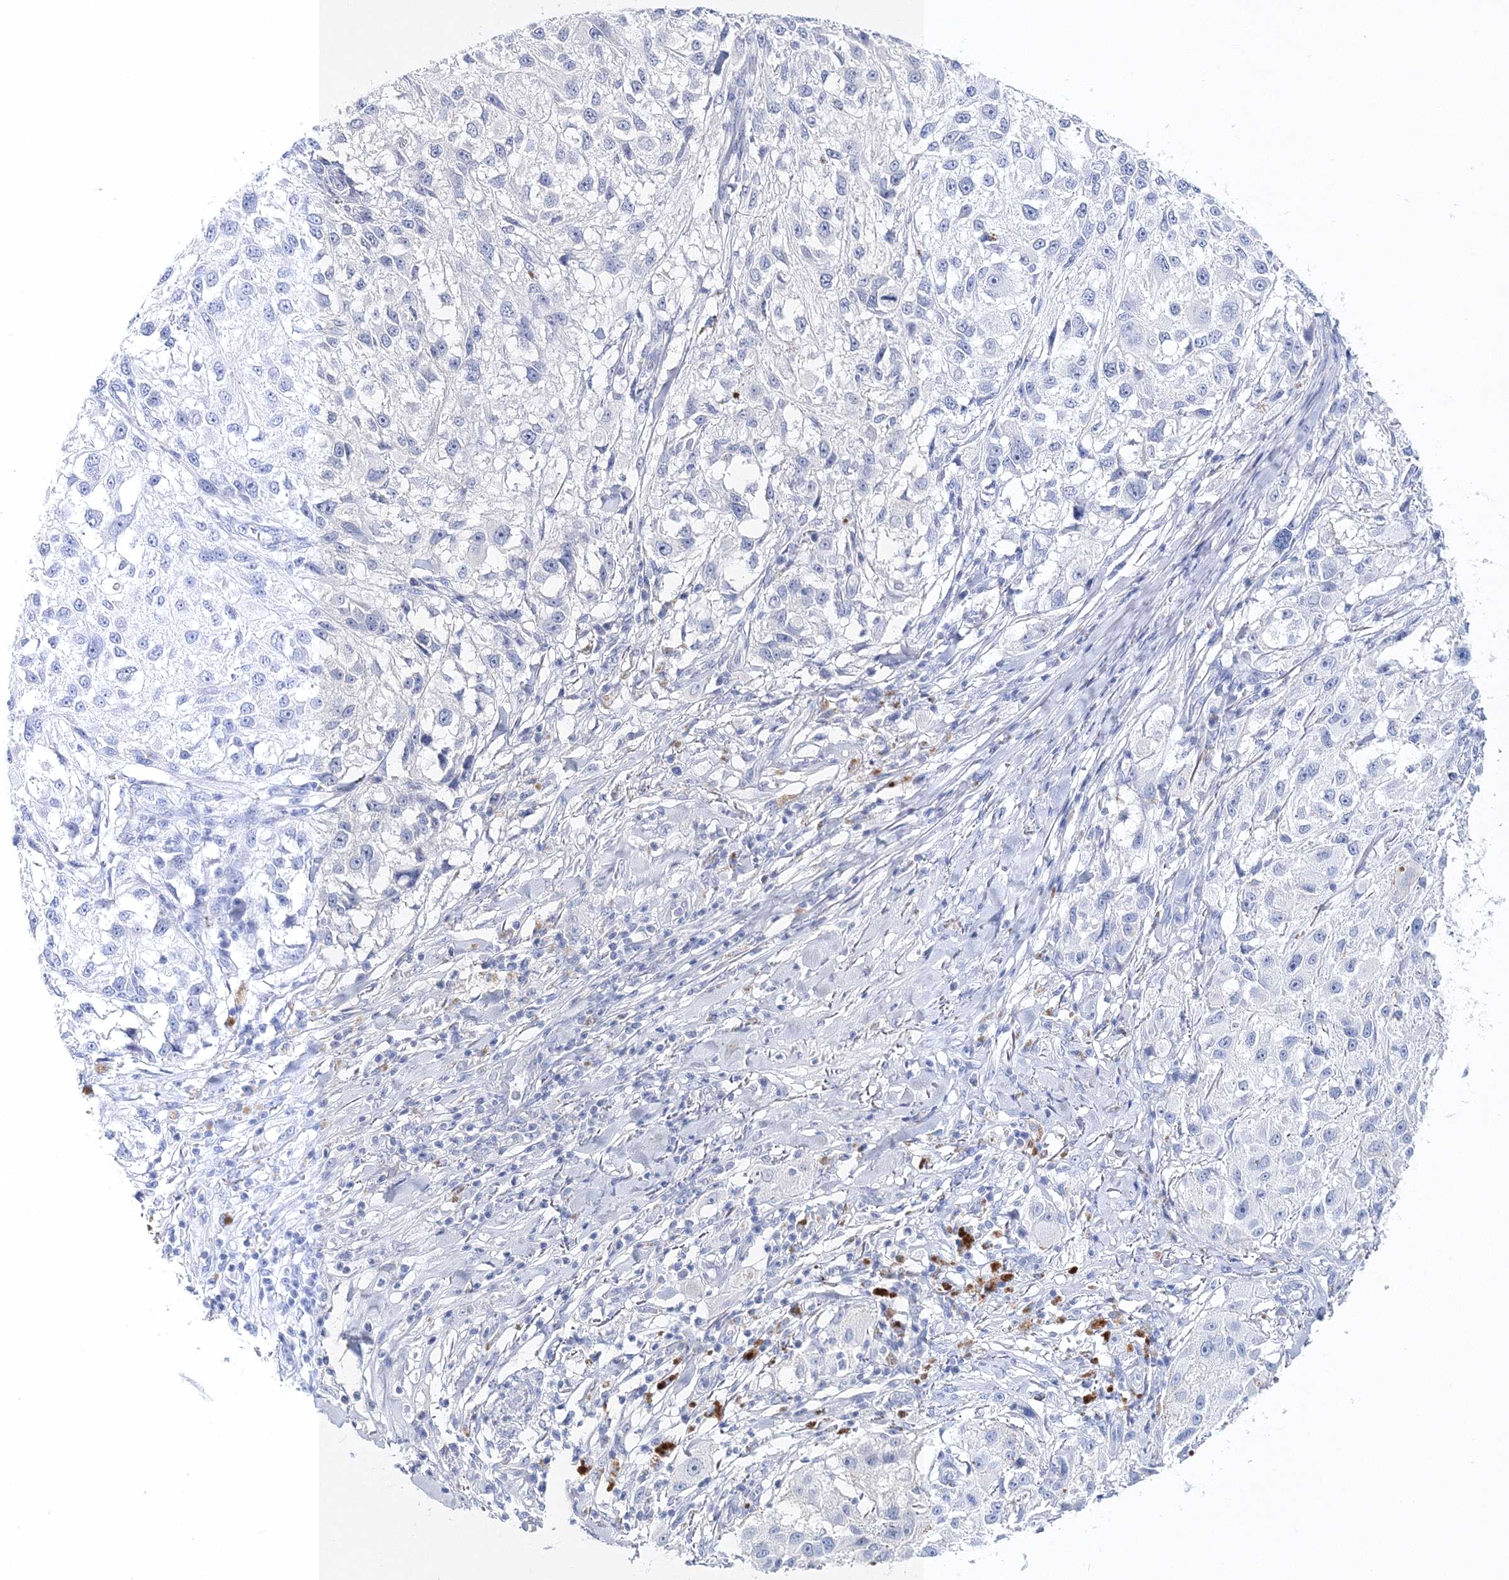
{"staining": {"intensity": "negative", "quantity": "none", "location": "none"}, "tissue": "melanoma", "cell_type": "Tumor cells", "image_type": "cancer", "snomed": [{"axis": "morphology", "description": "Necrosis, NOS"}, {"axis": "morphology", "description": "Malignant melanoma, NOS"}, {"axis": "topography", "description": "Skin"}], "caption": "An IHC photomicrograph of melanoma is shown. There is no staining in tumor cells of melanoma.", "gene": "MYOZ2", "patient": {"sex": "female", "age": 87}}